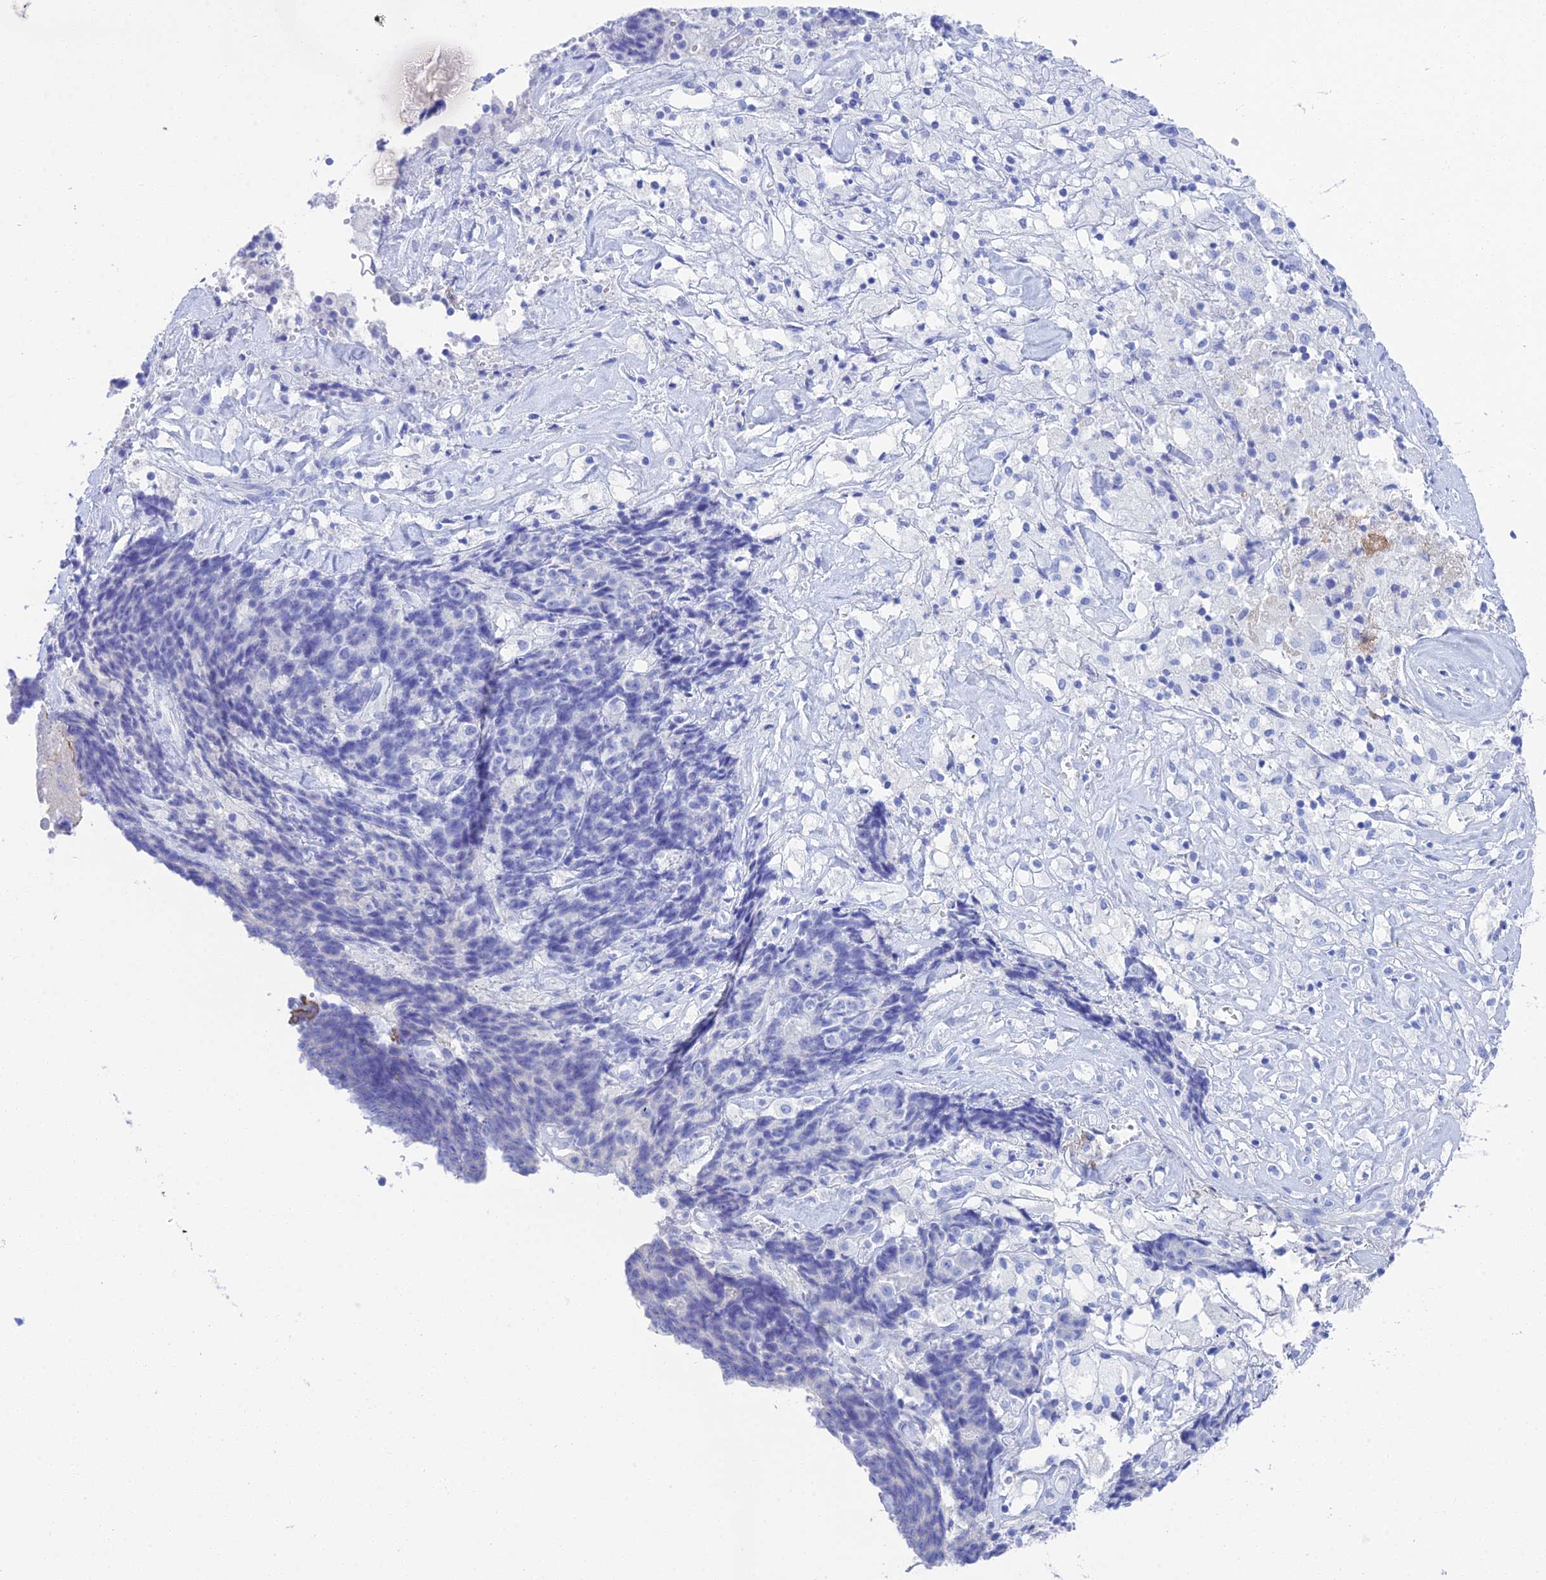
{"staining": {"intensity": "negative", "quantity": "none", "location": "none"}, "tissue": "ovarian cancer", "cell_type": "Tumor cells", "image_type": "cancer", "snomed": [{"axis": "morphology", "description": "Carcinoma, endometroid"}, {"axis": "topography", "description": "Ovary"}], "caption": "This is a photomicrograph of immunohistochemistry (IHC) staining of ovarian endometroid carcinoma, which shows no positivity in tumor cells.", "gene": "REG1A", "patient": {"sex": "female", "age": 42}}